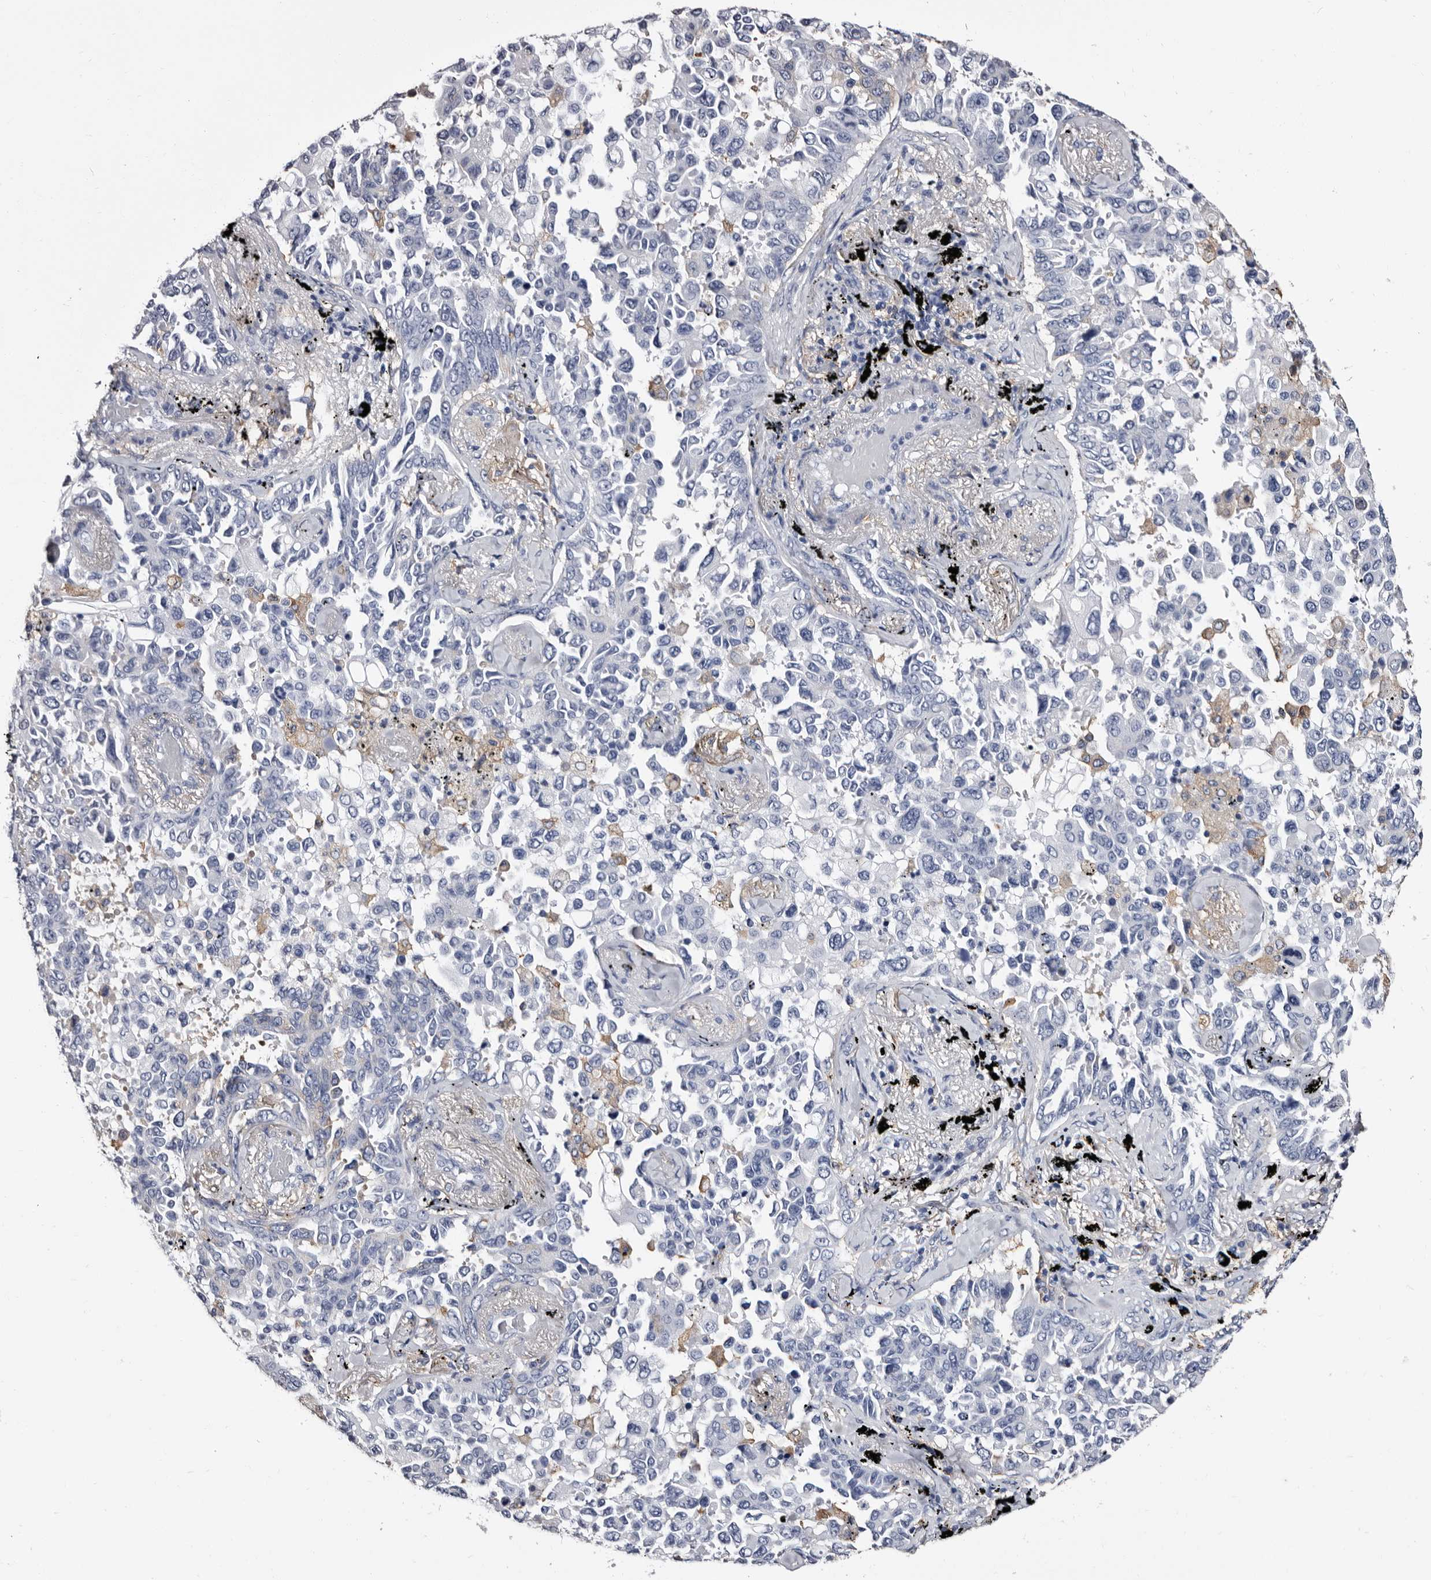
{"staining": {"intensity": "negative", "quantity": "none", "location": "none"}, "tissue": "lung cancer", "cell_type": "Tumor cells", "image_type": "cancer", "snomed": [{"axis": "morphology", "description": "Adenocarcinoma, NOS"}, {"axis": "topography", "description": "Lung"}], "caption": "There is no significant positivity in tumor cells of adenocarcinoma (lung).", "gene": "EPB41L3", "patient": {"sex": "female", "age": 67}}